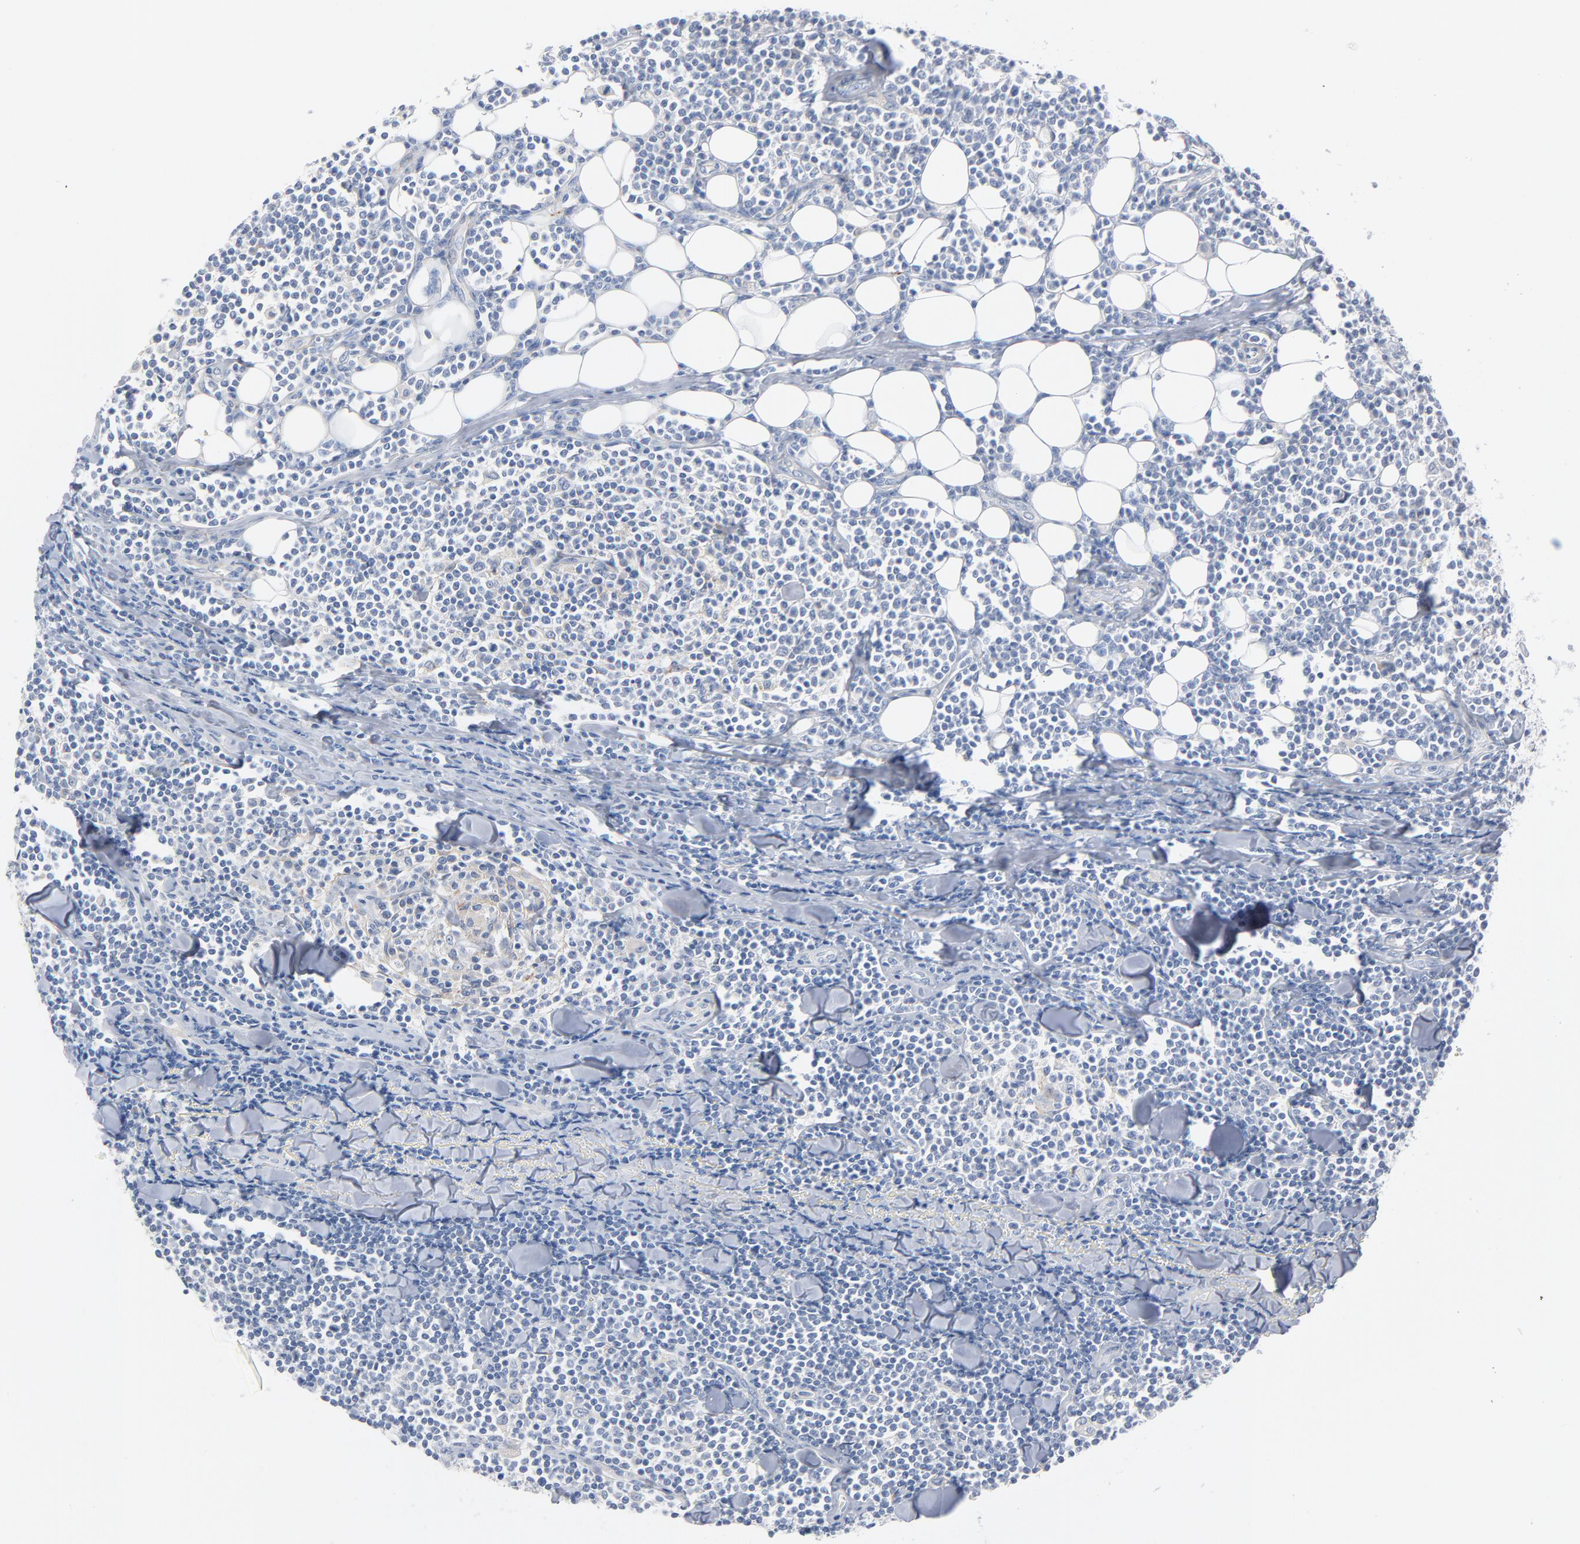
{"staining": {"intensity": "negative", "quantity": "none", "location": "none"}, "tissue": "lymphoma", "cell_type": "Tumor cells", "image_type": "cancer", "snomed": [{"axis": "morphology", "description": "Malignant lymphoma, non-Hodgkin's type, Low grade"}, {"axis": "topography", "description": "Soft tissue"}], "caption": "High magnification brightfield microscopy of low-grade malignant lymphoma, non-Hodgkin's type stained with DAB (3,3'-diaminobenzidine) (brown) and counterstained with hematoxylin (blue): tumor cells show no significant positivity.", "gene": "IFT43", "patient": {"sex": "male", "age": 92}}